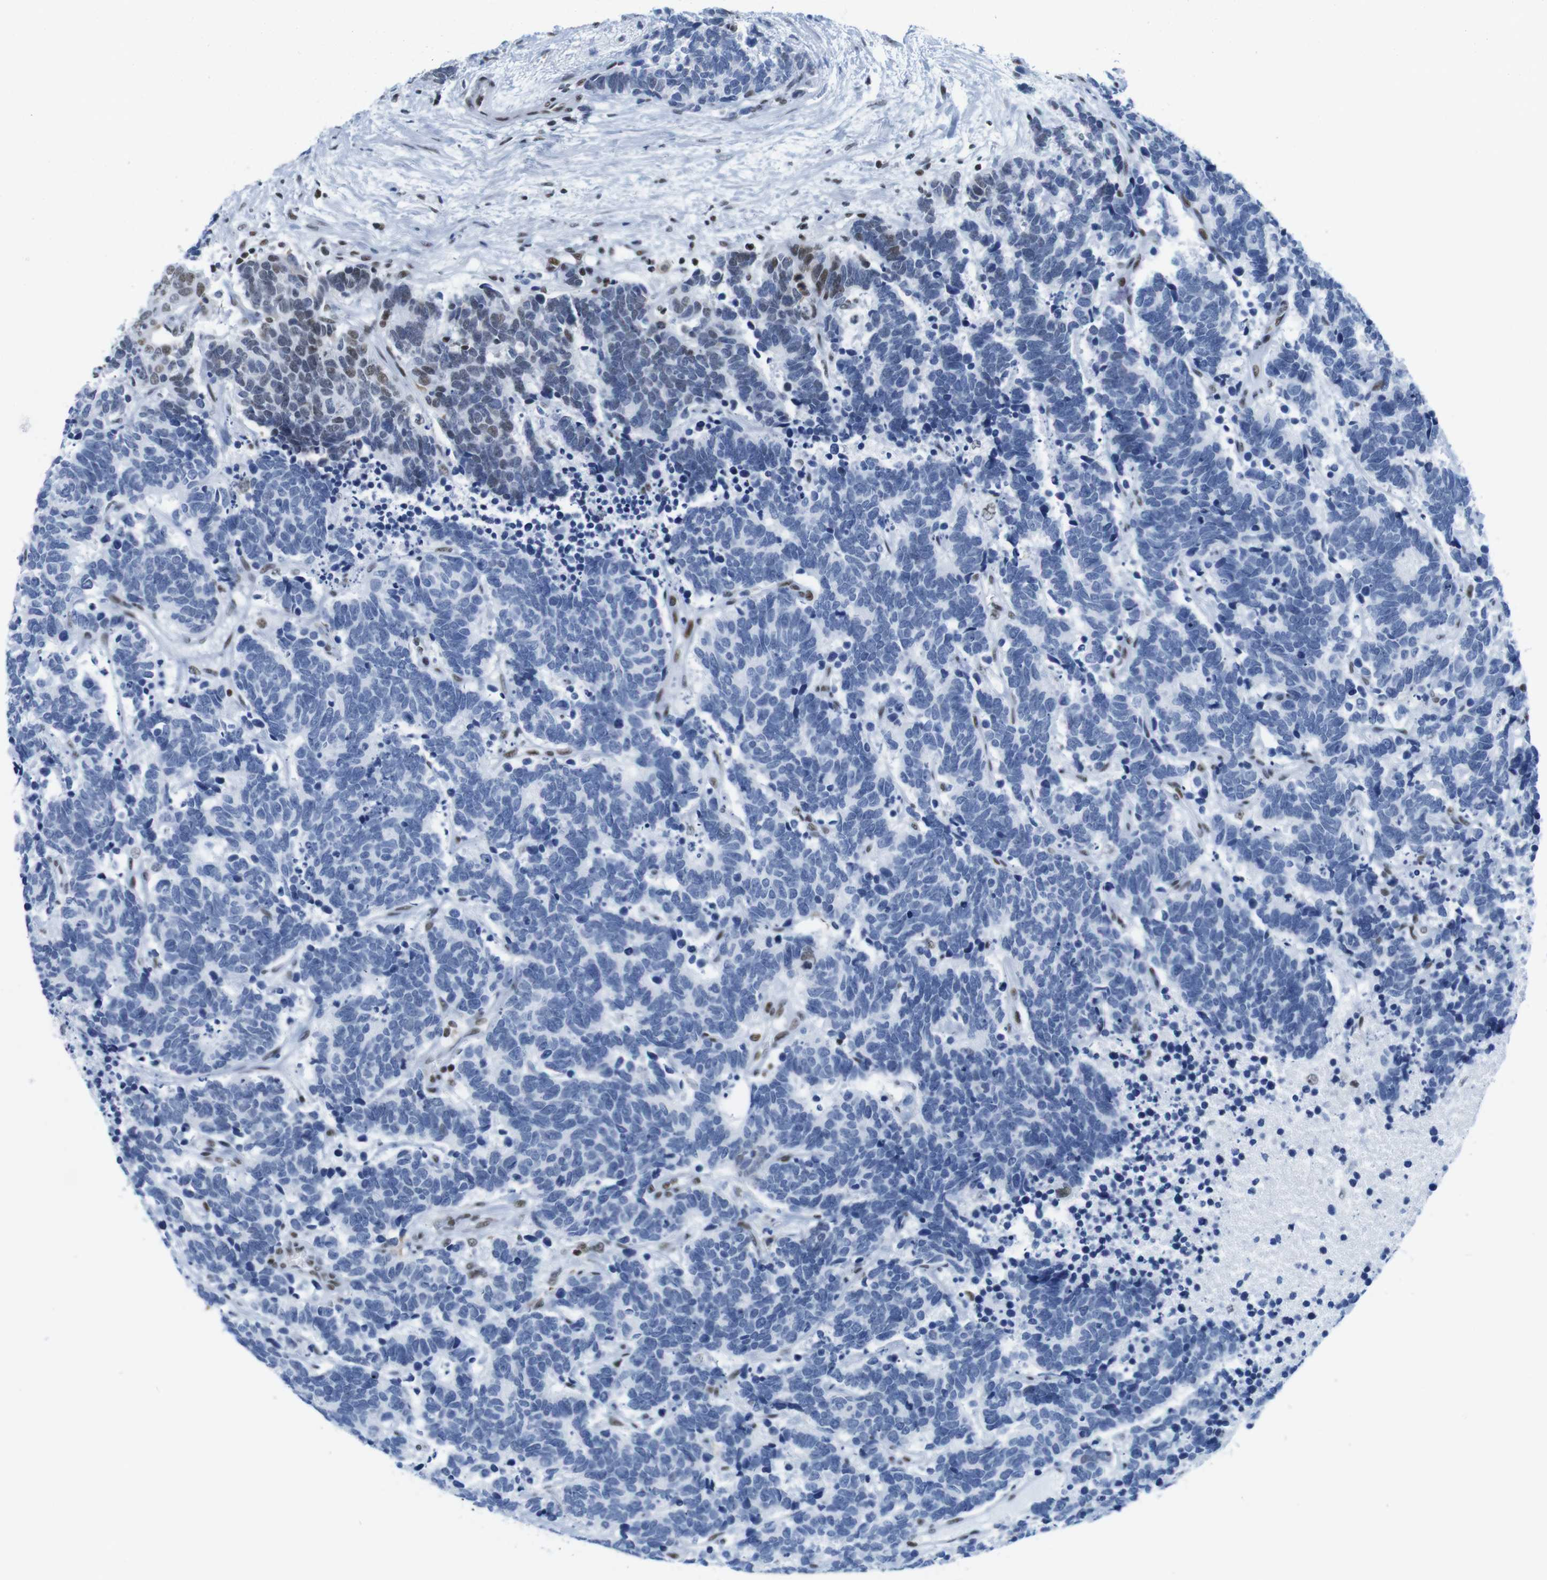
{"staining": {"intensity": "negative", "quantity": "none", "location": "none"}, "tissue": "carcinoid", "cell_type": "Tumor cells", "image_type": "cancer", "snomed": [{"axis": "morphology", "description": "Carcinoma, NOS"}, {"axis": "morphology", "description": "Carcinoid, malignant, NOS"}, {"axis": "topography", "description": "Urinary bladder"}], "caption": "Immunohistochemistry image of neoplastic tissue: carcinoid (malignant) stained with DAB demonstrates no significant protein positivity in tumor cells.", "gene": "IFI16", "patient": {"sex": "male", "age": 57}}